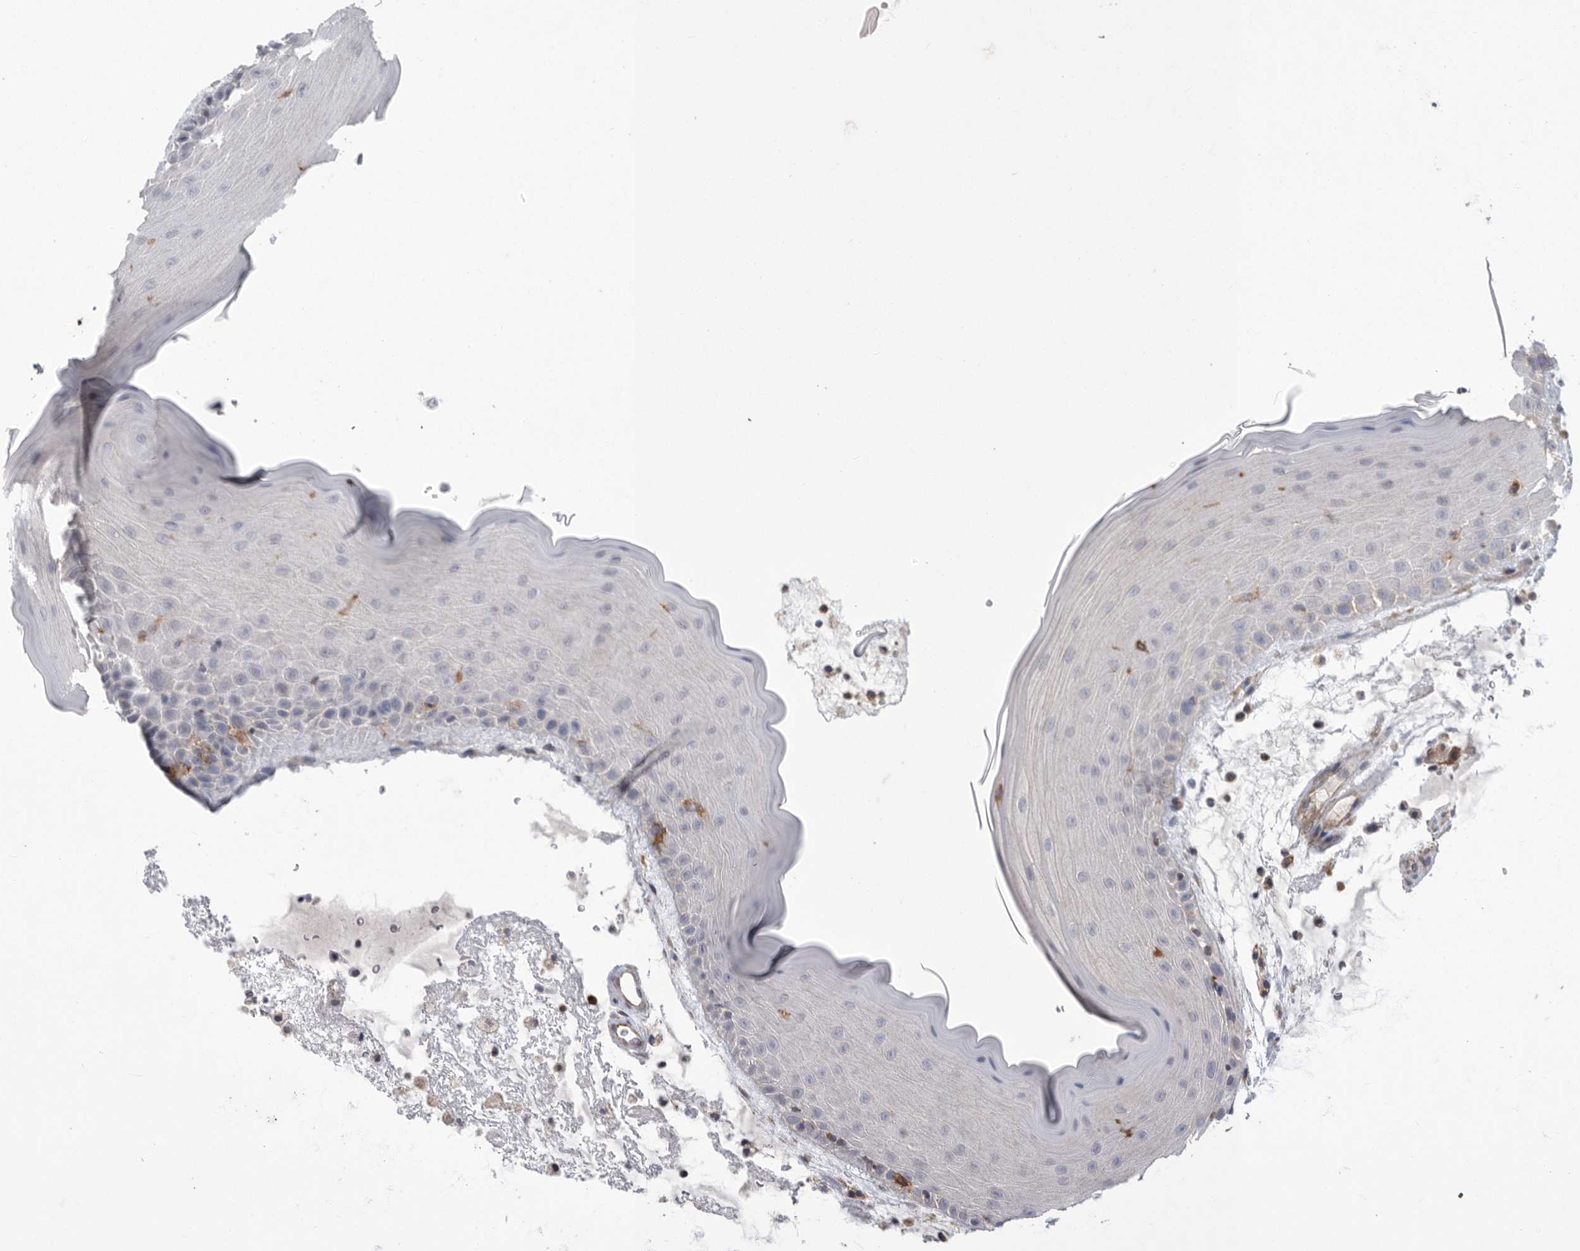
{"staining": {"intensity": "negative", "quantity": "none", "location": "none"}, "tissue": "oral mucosa", "cell_type": "Squamous epithelial cells", "image_type": "normal", "snomed": [{"axis": "morphology", "description": "Normal tissue, NOS"}, {"axis": "topography", "description": "Oral tissue"}], "caption": "Oral mucosa stained for a protein using immunohistochemistry (IHC) reveals no positivity squamous epithelial cells.", "gene": "SIGLEC10", "patient": {"sex": "male", "age": 13}}